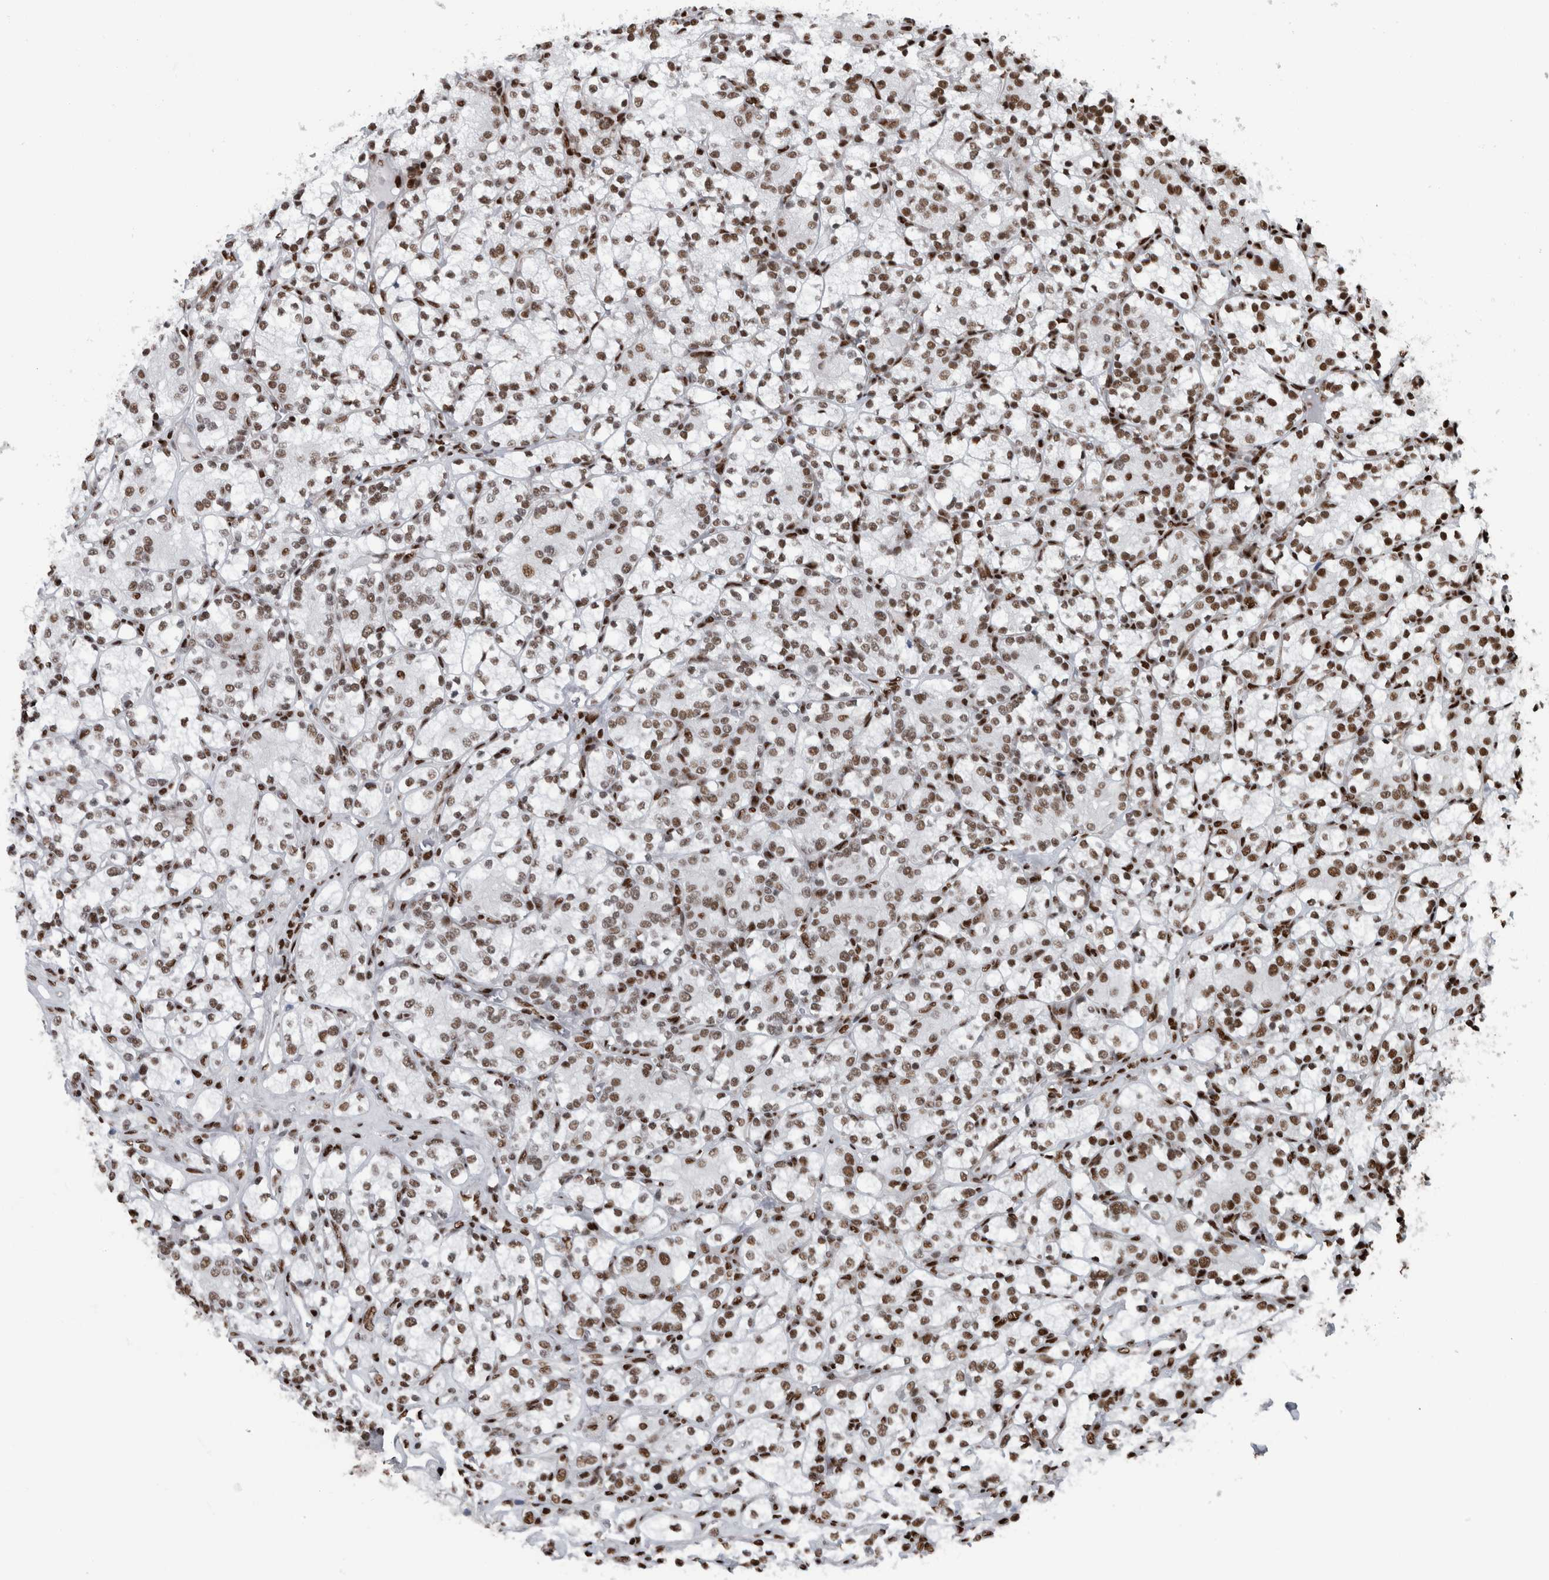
{"staining": {"intensity": "moderate", "quantity": ">75%", "location": "nuclear"}, "tissue": "renal cancer", "cell_type": "Tumor cells", "image_type": "cancer", "snomed": [{"axis": "morphology", "description": "Adenocarcinoma, NOS"}, {"axis": "topography", "description": "Kidney"}], "caption": "An IHC image of tumor tissue is shown. Protein staining in brown labels moderate nuclear positivity in renal adenocarcinoma within tumor cells. Using DAB (3,3'-diaminobenzidine) (brown) and hematoxylin (blue) stains, captured at high magnification using brightfield microscopy.", "gene": "DNMT3A", "patient": {"sex": "male", "age": 77}}